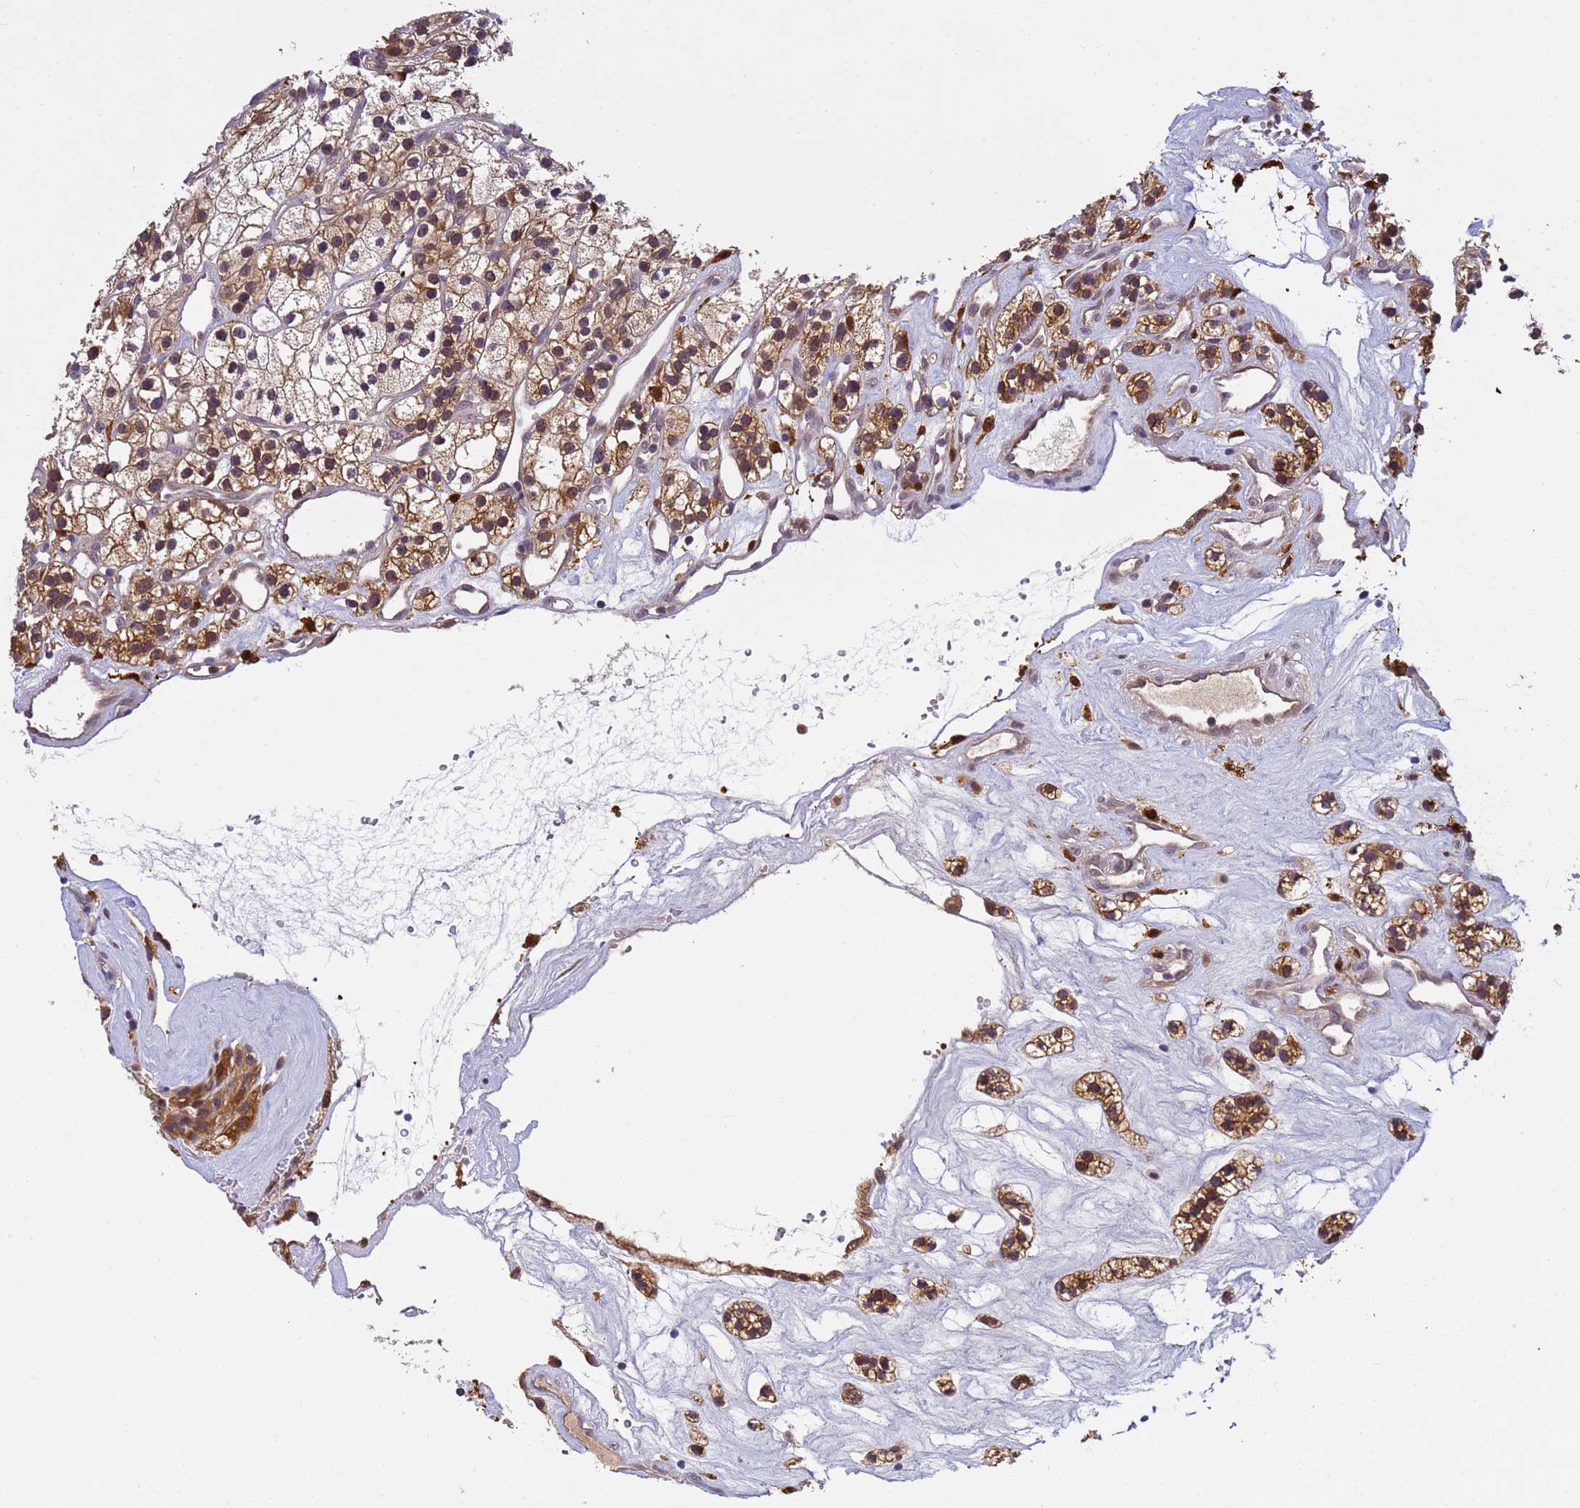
{"staining": {"intensity": "moderate", "quantity": ">75%", "location": "cytoplasmic/membranous,nuclear"}, "tissue": "renal cancer", "cell_type": "Tumor cells", "image_type": "cancer", "snomed": [{"axis": "morphology", "description": "Adenocarcinoma, NOS"}, {"axis": "topography", "description": "Kidney"}], "caption": "Moderate cytoplasmic/membranous and nuclear staining for a protein is present in approximately >75% of tumor cells of renal cancer (adenocarcinoma) using immunohistochemistry (IHC).", "gene": "NPEPPS", "patient": {"sex": "female", "age": 57}}